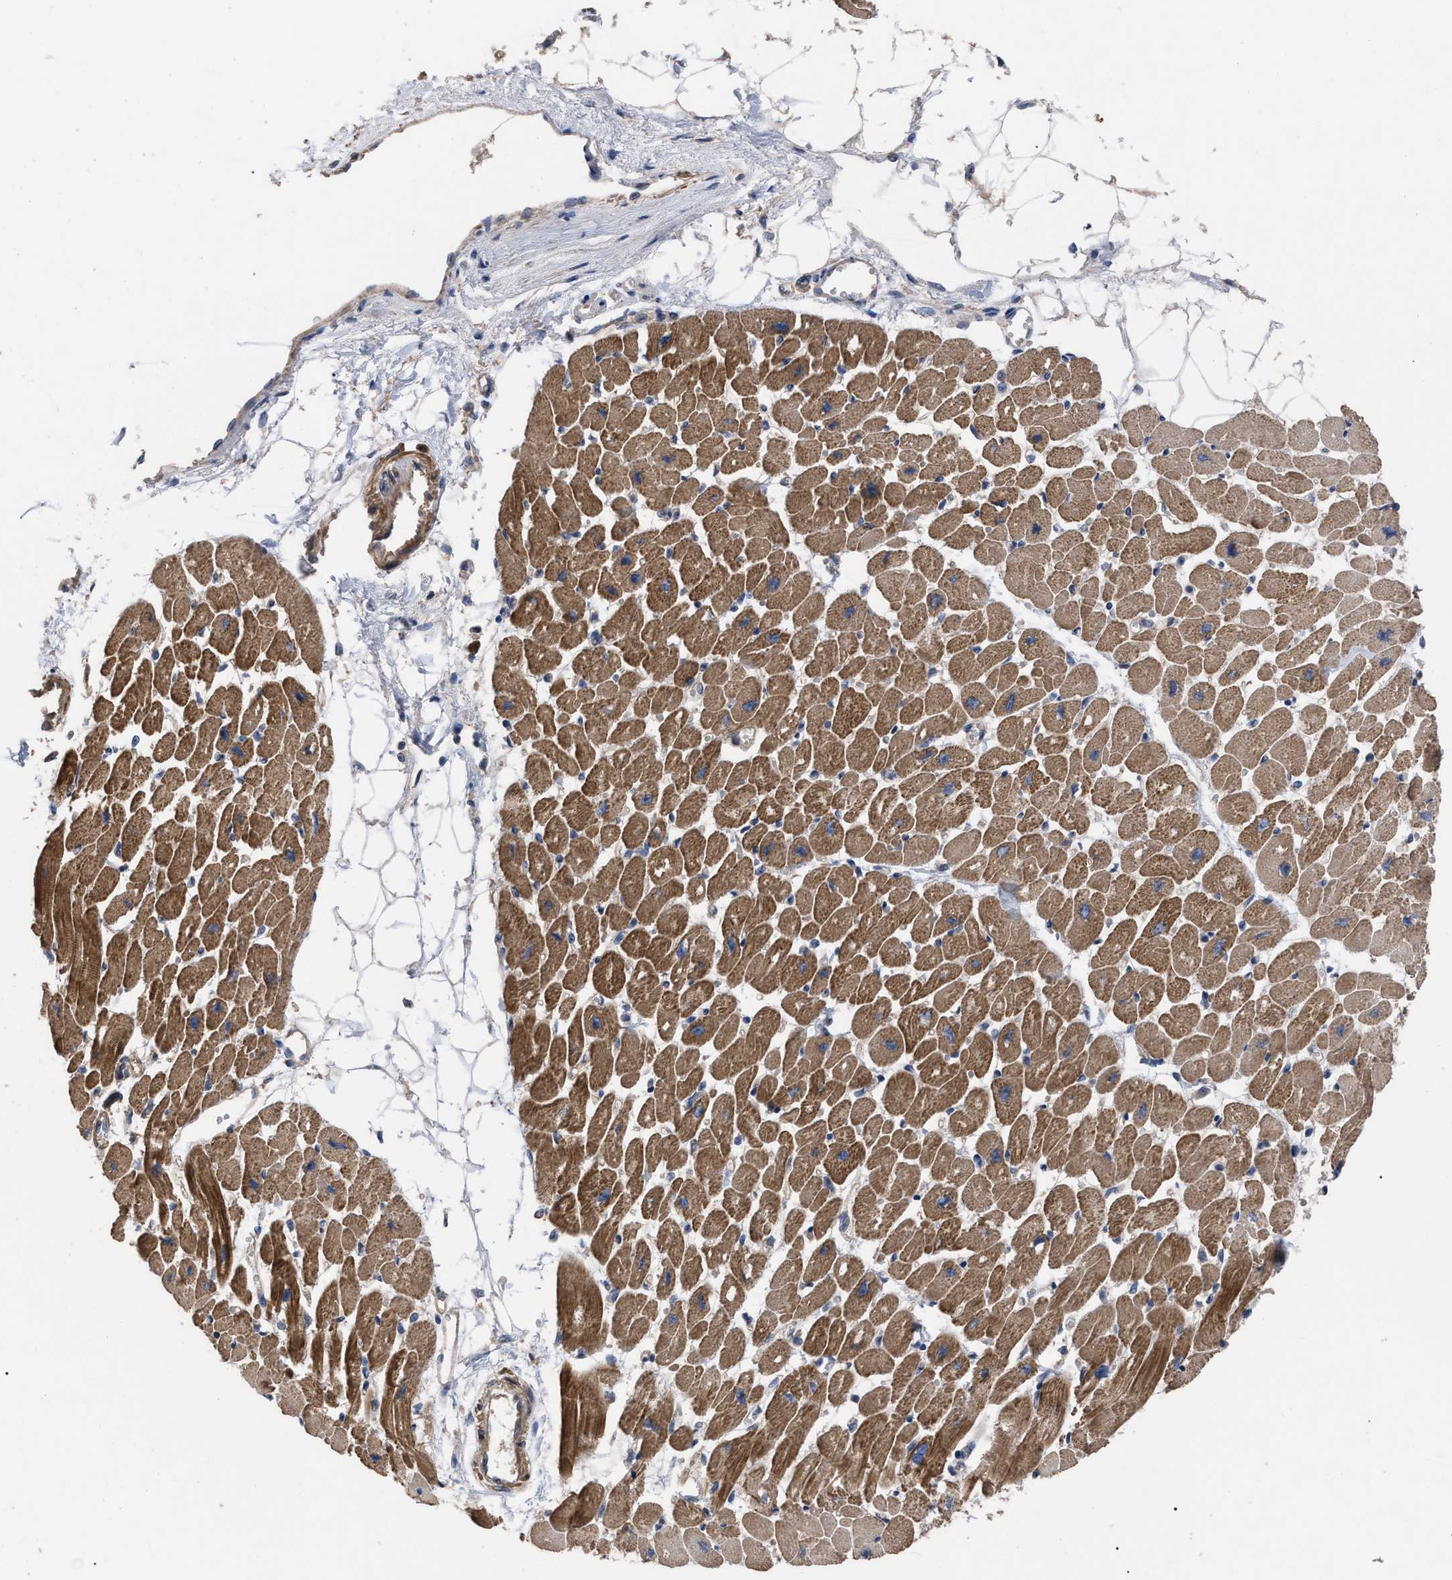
{"staining": {"intensity": "strong", "quantity": ">75%", "location": "cytoplasmic/membranous"}, "tissue": "heart muscle", "cell_type": "Cardiomyocytes", "image_type": "normal", "snomed": [{"axis": "morphology", "description": "Normal tissue, NOS"}, {"axis": "topography", "description": "Heart"}], "caption": "Strong cytoplasmic/membranous expression is identified in about >75% of cardiomyocytes in unremarkable heart muscle.", "gene": "BTN2A1", "patient": {"sex": "female", "age": 54}}